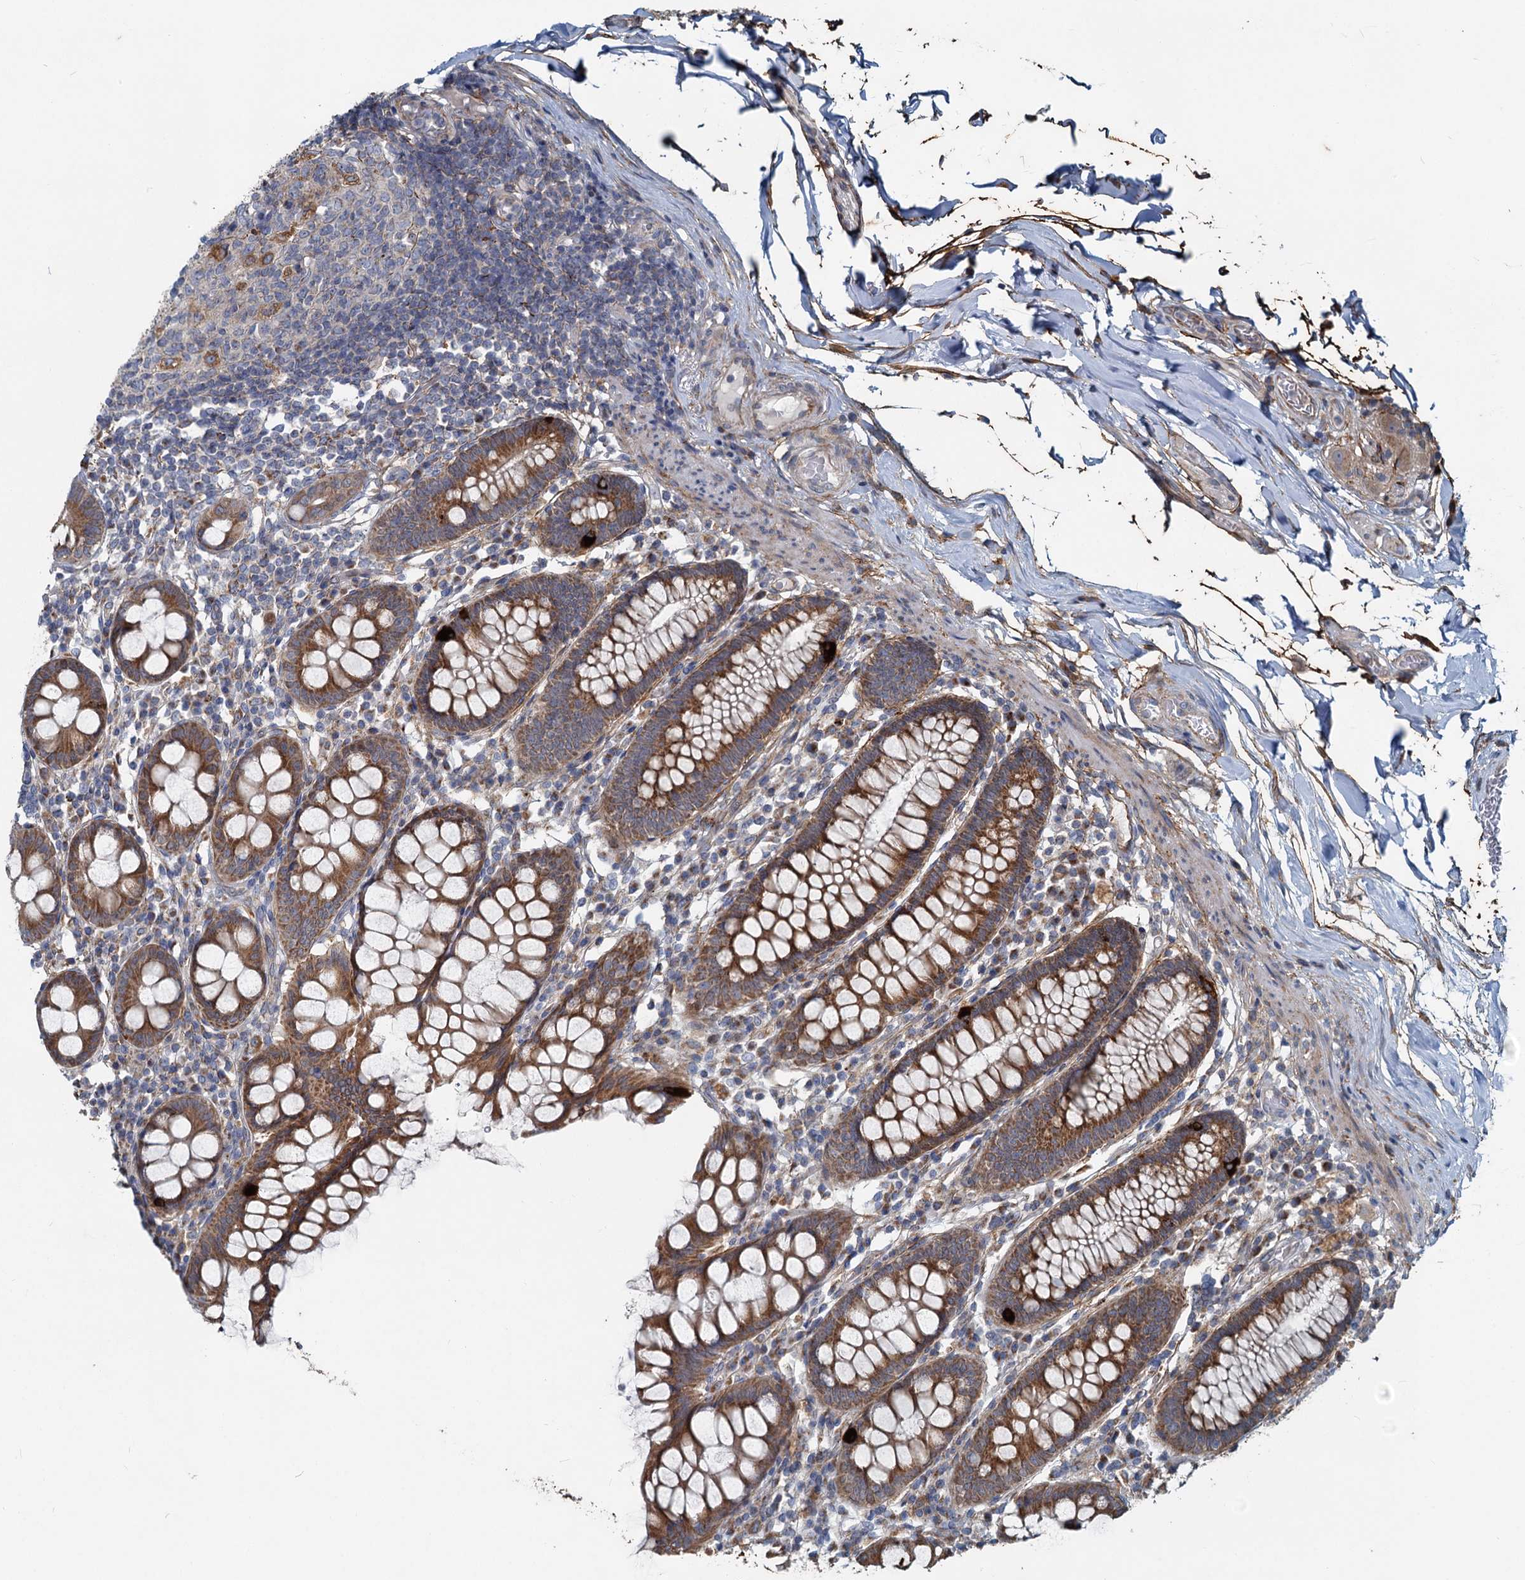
{"staining": {"intensity": "weak", "quantity": ">75%", "location": "cytoplasmic/membranous"}, "tissue": "colon", "cell_type": "Endothelial cells", "image_type": "normal", "snomed": [{"axis": "morphology", "description": "Normal tissue, NOS"}, {"axis": "topography", "description": "Colon"}], "caption": "Weak cytoplasmic/membranous expression for a protein is present in about >75% of endothelial cells of normal colon using IHC.", "gene": "ADCY2", "patient": {"sex": "female", "age": 79}}